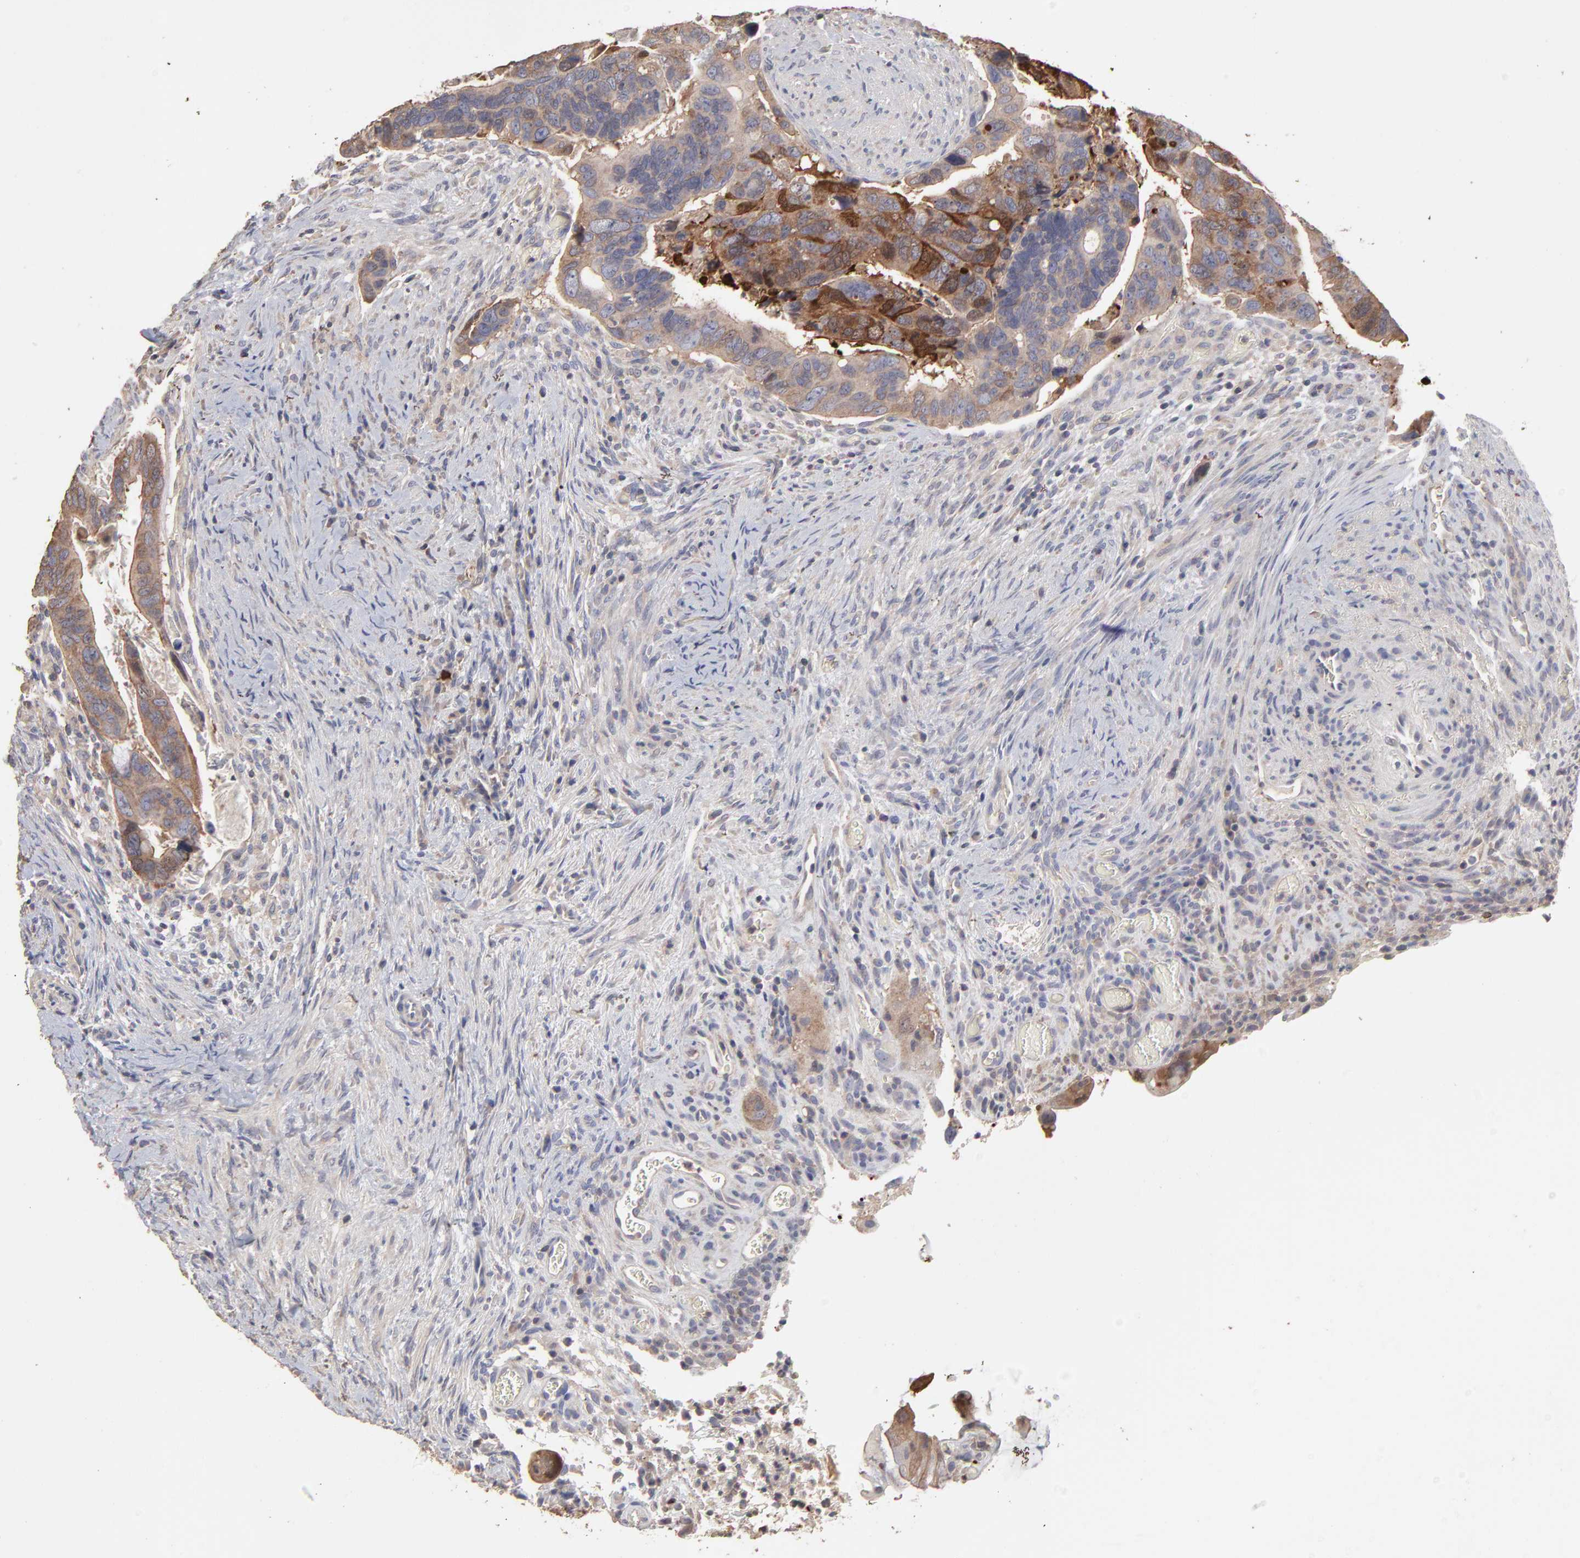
{"staining": {"intensity": "strong", "quantity": ">75%", "location": "cytoplasmic/membranous"}, "tissue": "colorectal cancer", "cell_type": "Tumor cells", "image_type": "cancer", "snomed": [{"axis": "morphology", "description": "Adenocarcinoma, NOS"}, {"axis": "topography", "description": "Rectum"}], "caption": "The immunohistochemical stain labels strong cytoplasmic/membranous positivity in tumor cells of colorectal cancer tissue.", "gene": "TANGO2", "patient": {"sex": "male", "age": 53}}